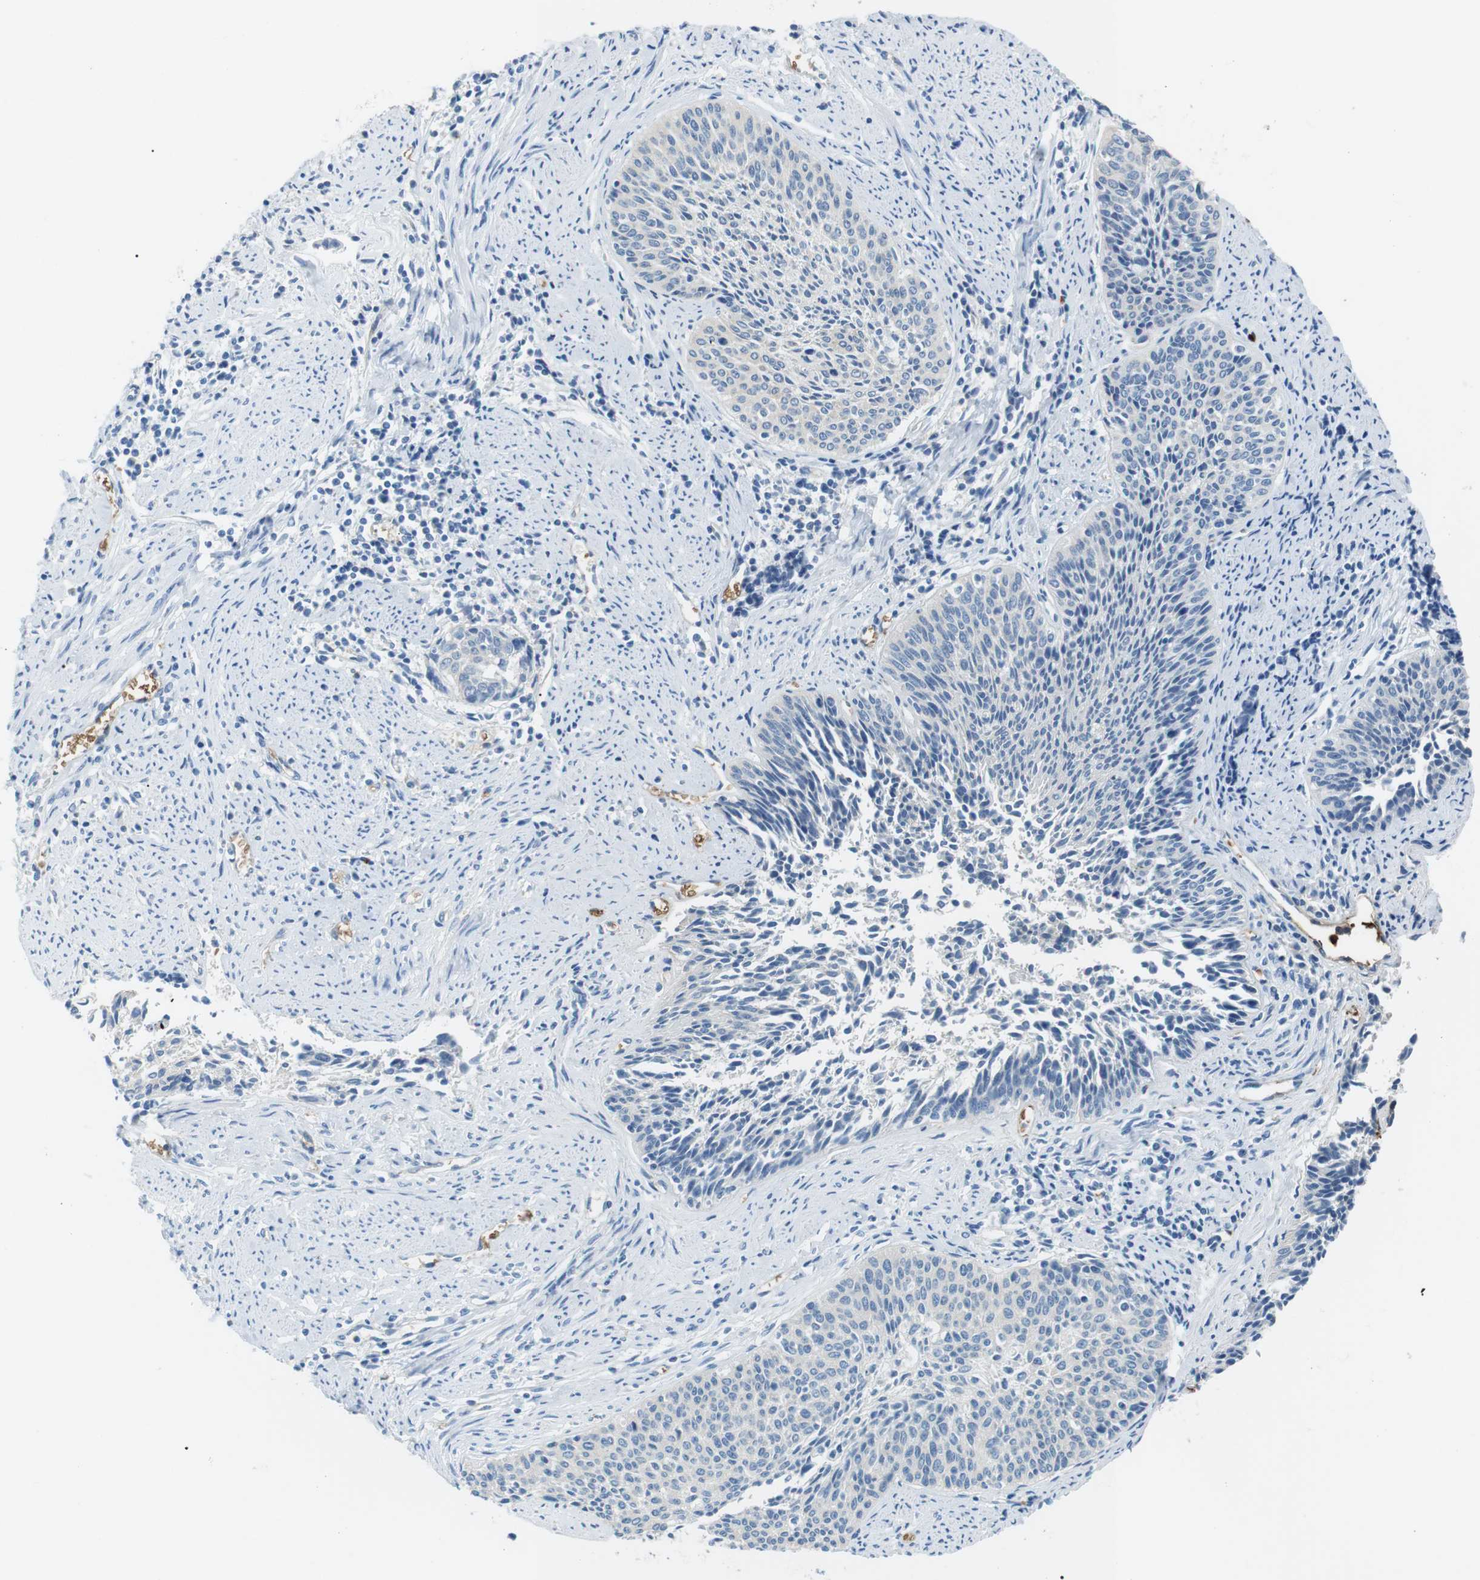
{"staining": {"intensity": "negative", "quantity": "none", "location": "none"}, "tissue": "cervical cancer", "cell_type": "Tumor cells", "image_type": "cancer", "snomed": [{"axis": "morphology", "description": "Squamous cell carcinoma, NOS"}, {"axis": "topography", "description": "Cervix"}], "caption": "Cervical squamous cell carcinoma was stained to show a protein in brown. There is no significant expression in tumor cells. Nuclei are stained in blue.", "gene": "ADCY10", "patient": {"sex": "female", "age": 55}}